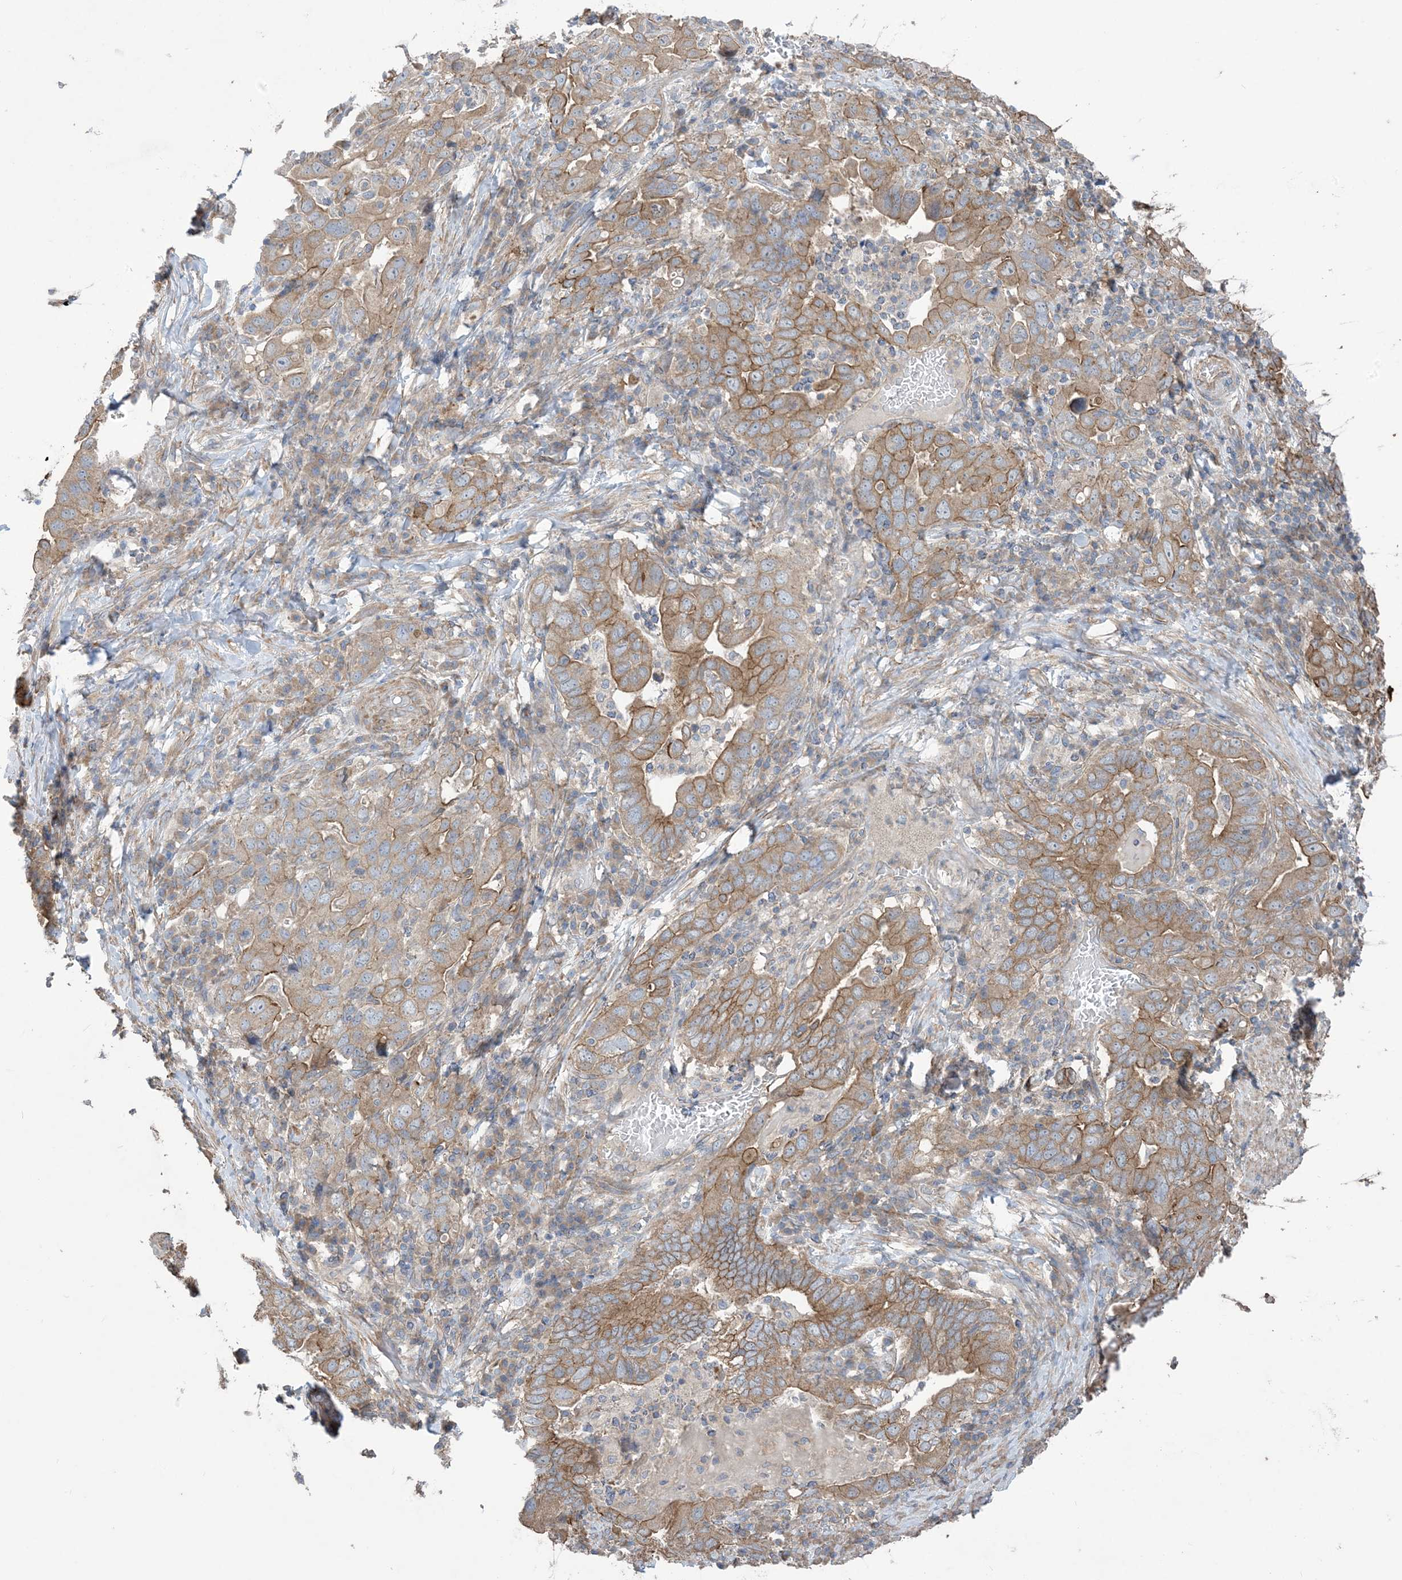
{"staining": {"intensity": "moderate", "quantity": ">75%", "location": "cytoplasmic/membranous"}, "tissue": "stomach cancer", "cell_type": "Tumor cells", "image_type": "cancer", "snomed": [{"axis": "morphology", "description": "Adenocarcinoma, NOS"}, {"axis": "topography", "description": "Stomach, upper"}], "caption": "Stomach adenocarcinoma tissue exhibits moderate cytoplasmic/membranous positivity in approximately >75% of tumor cells", "gene": "CCNY", "patient": {"sex": "male", "age": 62}}